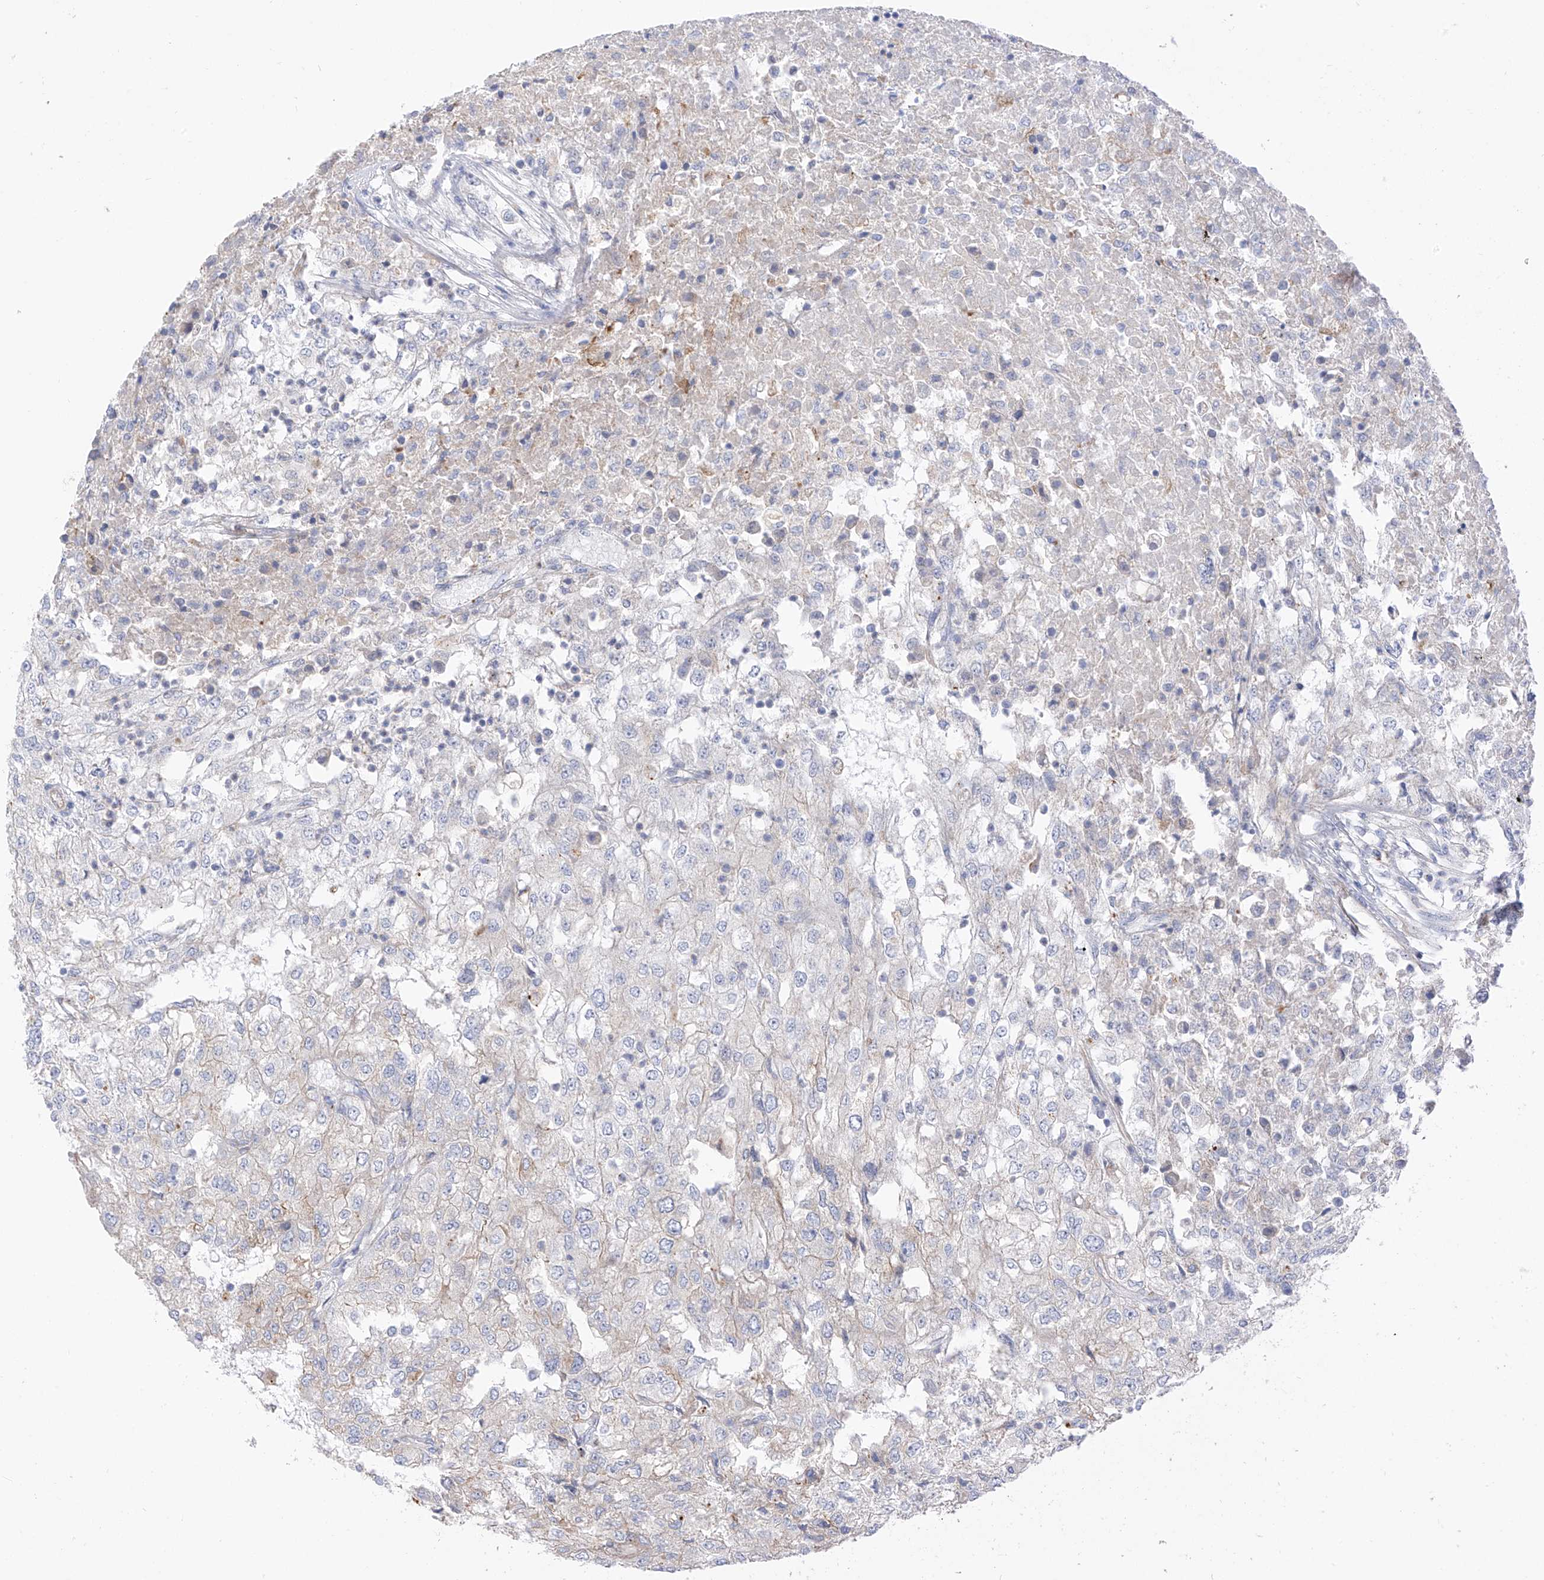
{"staining": {"intensity": "weak", "quantity": "<25%", "location": "cytoplasmic/membranous"}, "tissue": "renal cancer", "cell_type": "Tumor cells", "image_type": "cancer", "snomed": [{"axis": "morphology", "description": "Adenocarcinoma, NOS"}, {"axis": "topography", "description": "Kidney"}], "caption": "Adenocarcinoma (renal) was stained to show a protein in brown. There is no significant staining in tumor cells. (DAB immunohistochemistry (IHC) with hematoxylin counter stain).", "gene": "ITGA9", "patient": {"sex": "female", "age": 54}}